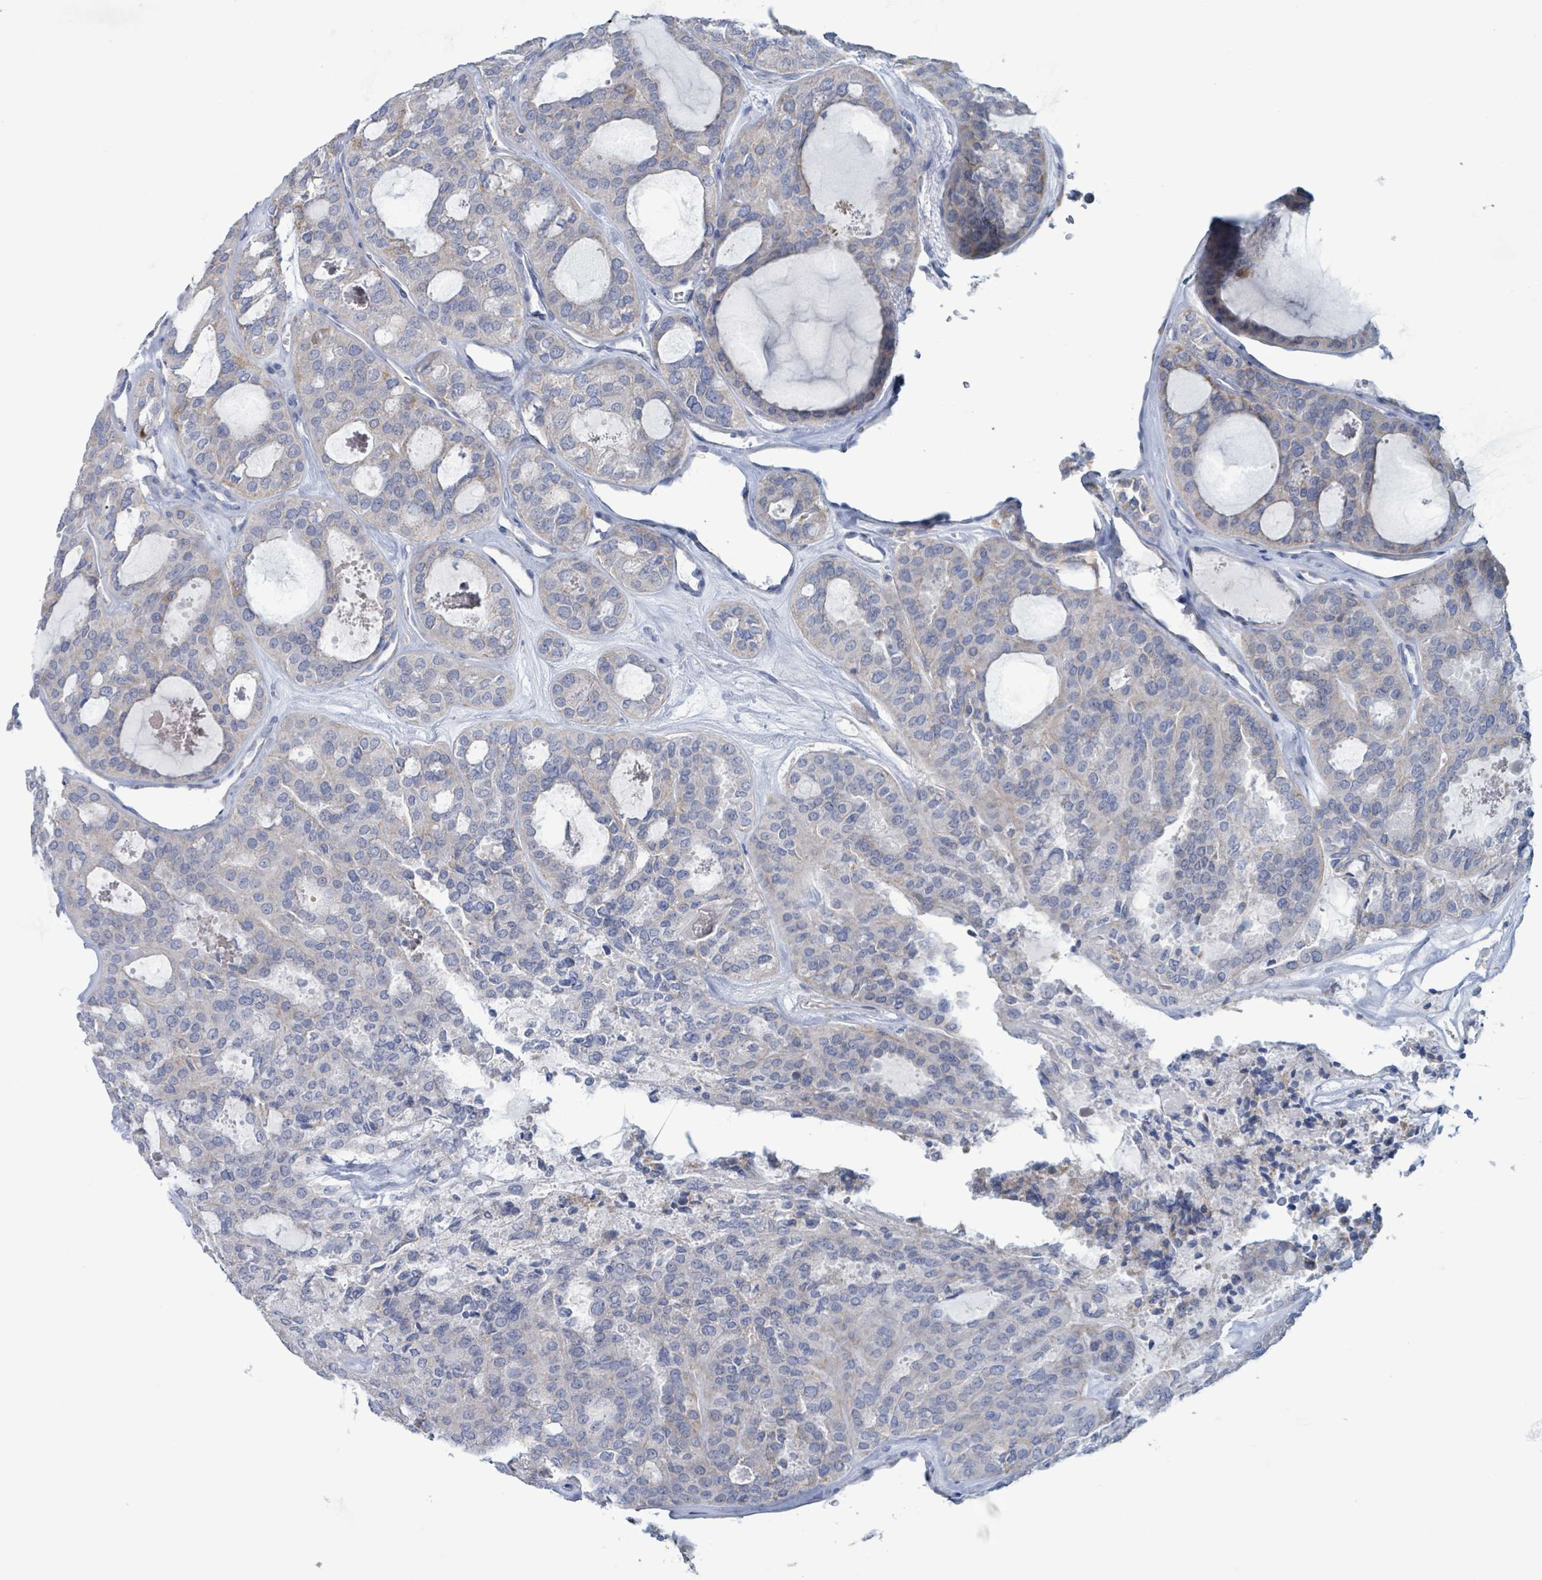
{"staining": {"intensity": "negative", "quantity": "none", "location": "none"}, "tissue": "thyroid cancer", "cell_type": "Tumor cells", "image_type": "cancer", "snomed": [{"axis": "morphology", "description": "Follicular adenoma carcinoma, NOS"}, {"axis": "topography", "description": "Thyroid gland"}], "caption": "The IHC micrograph has no significant staining in tumor cells of thyroid cancer (follicular adenoma carcinoma) tissue.", "gene": "AKR1C4", "patient": {"sex": "male", "age": 75}}